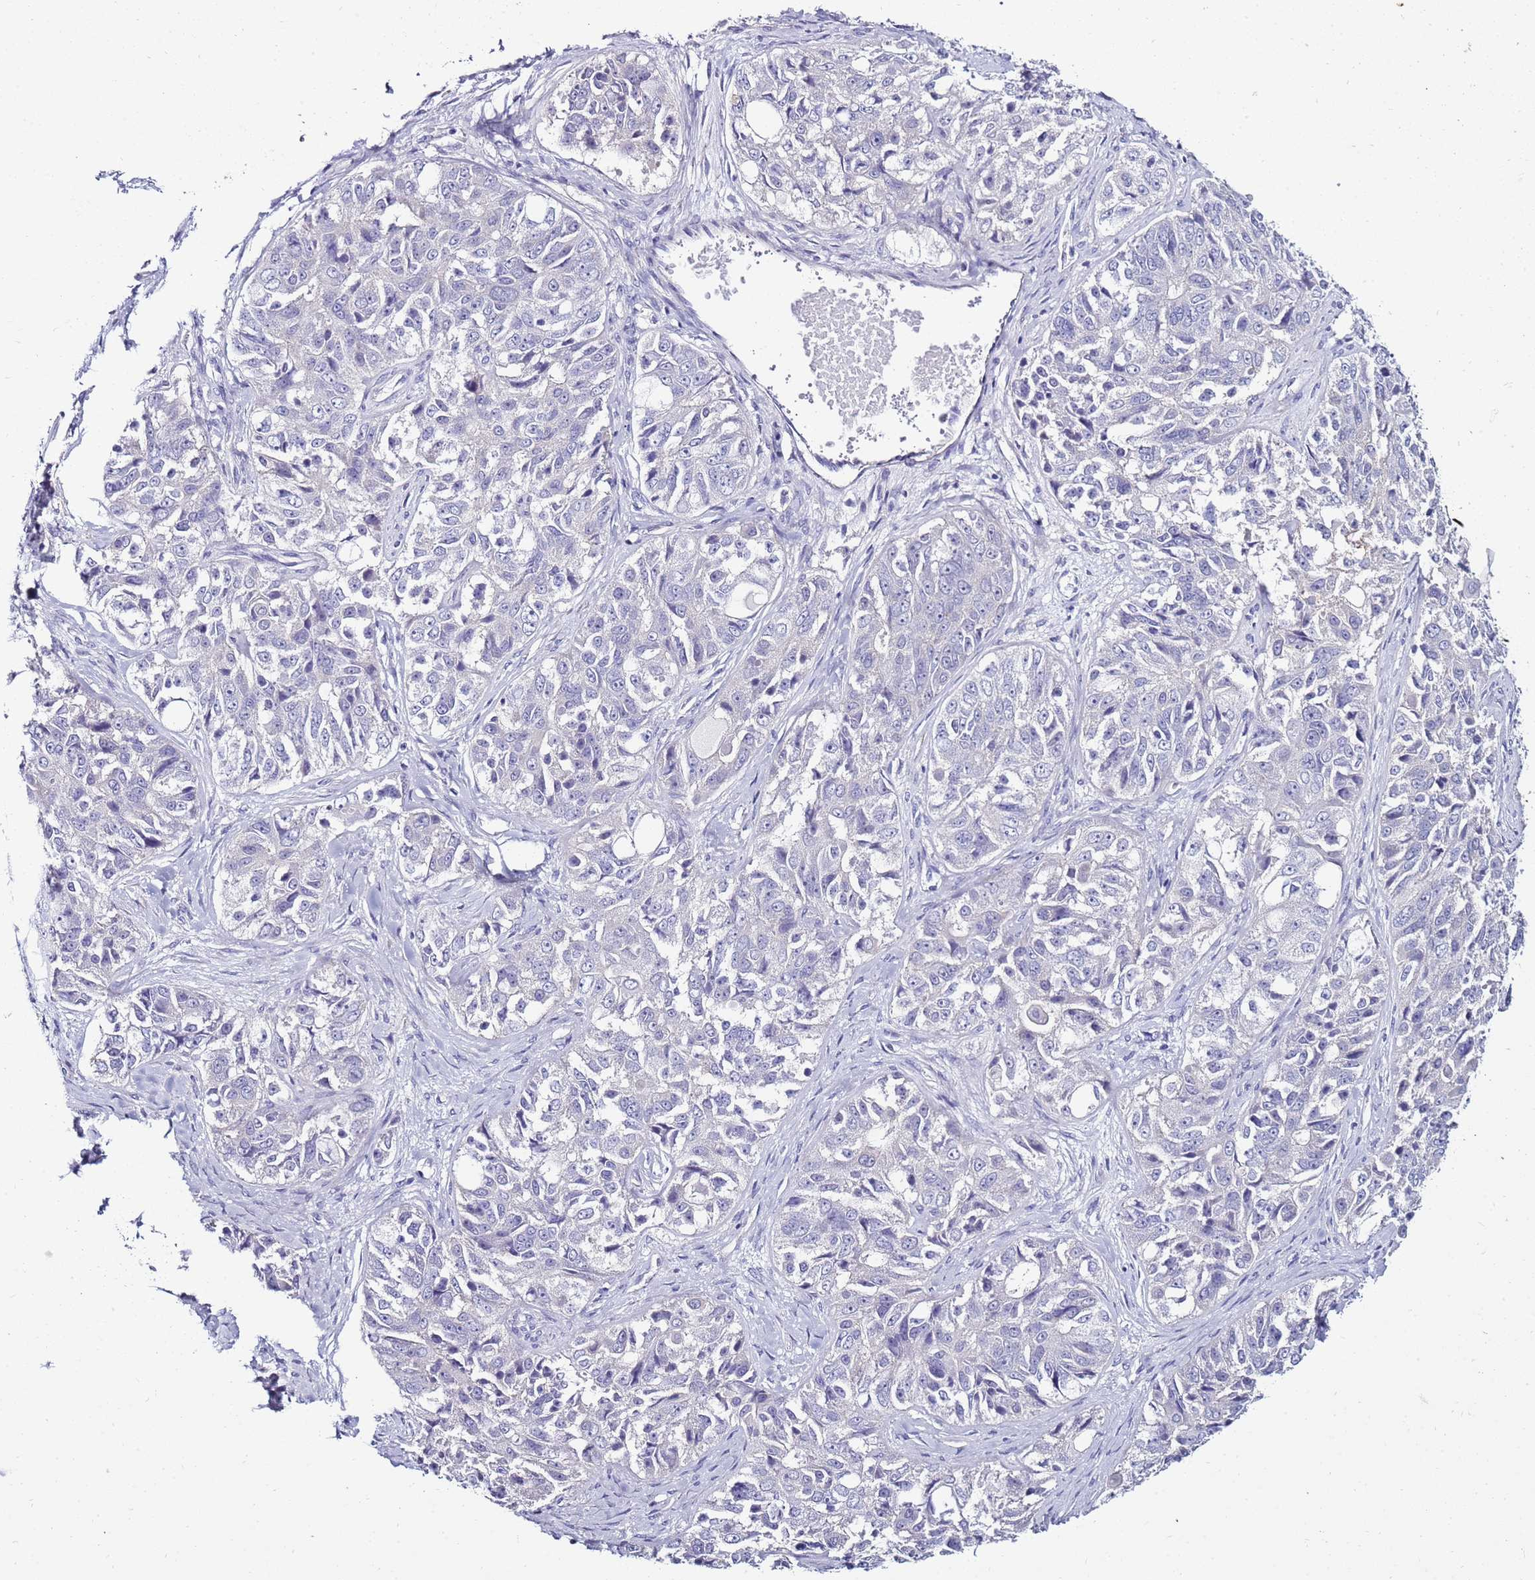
{"staining": {"intensity": "negative", "quantity": "none", "location": "none"}, "tissue": "ovarian cancer", "cell_type": "Tumor cells", "image_type": "cancer", "snomed": [{"axis": "morphology", "description": "Carcinoma, endometroid"}, {"axis": "topography", "description": "Ovary"}], "caption": "Immunohistochemical staining of endometroid carcinoma (ovarian) displays no significant staining in tumor cells. Nuclei are stained in blue.", "gene": "GPN3", "patient": {"sex": "female", "age": 51}}